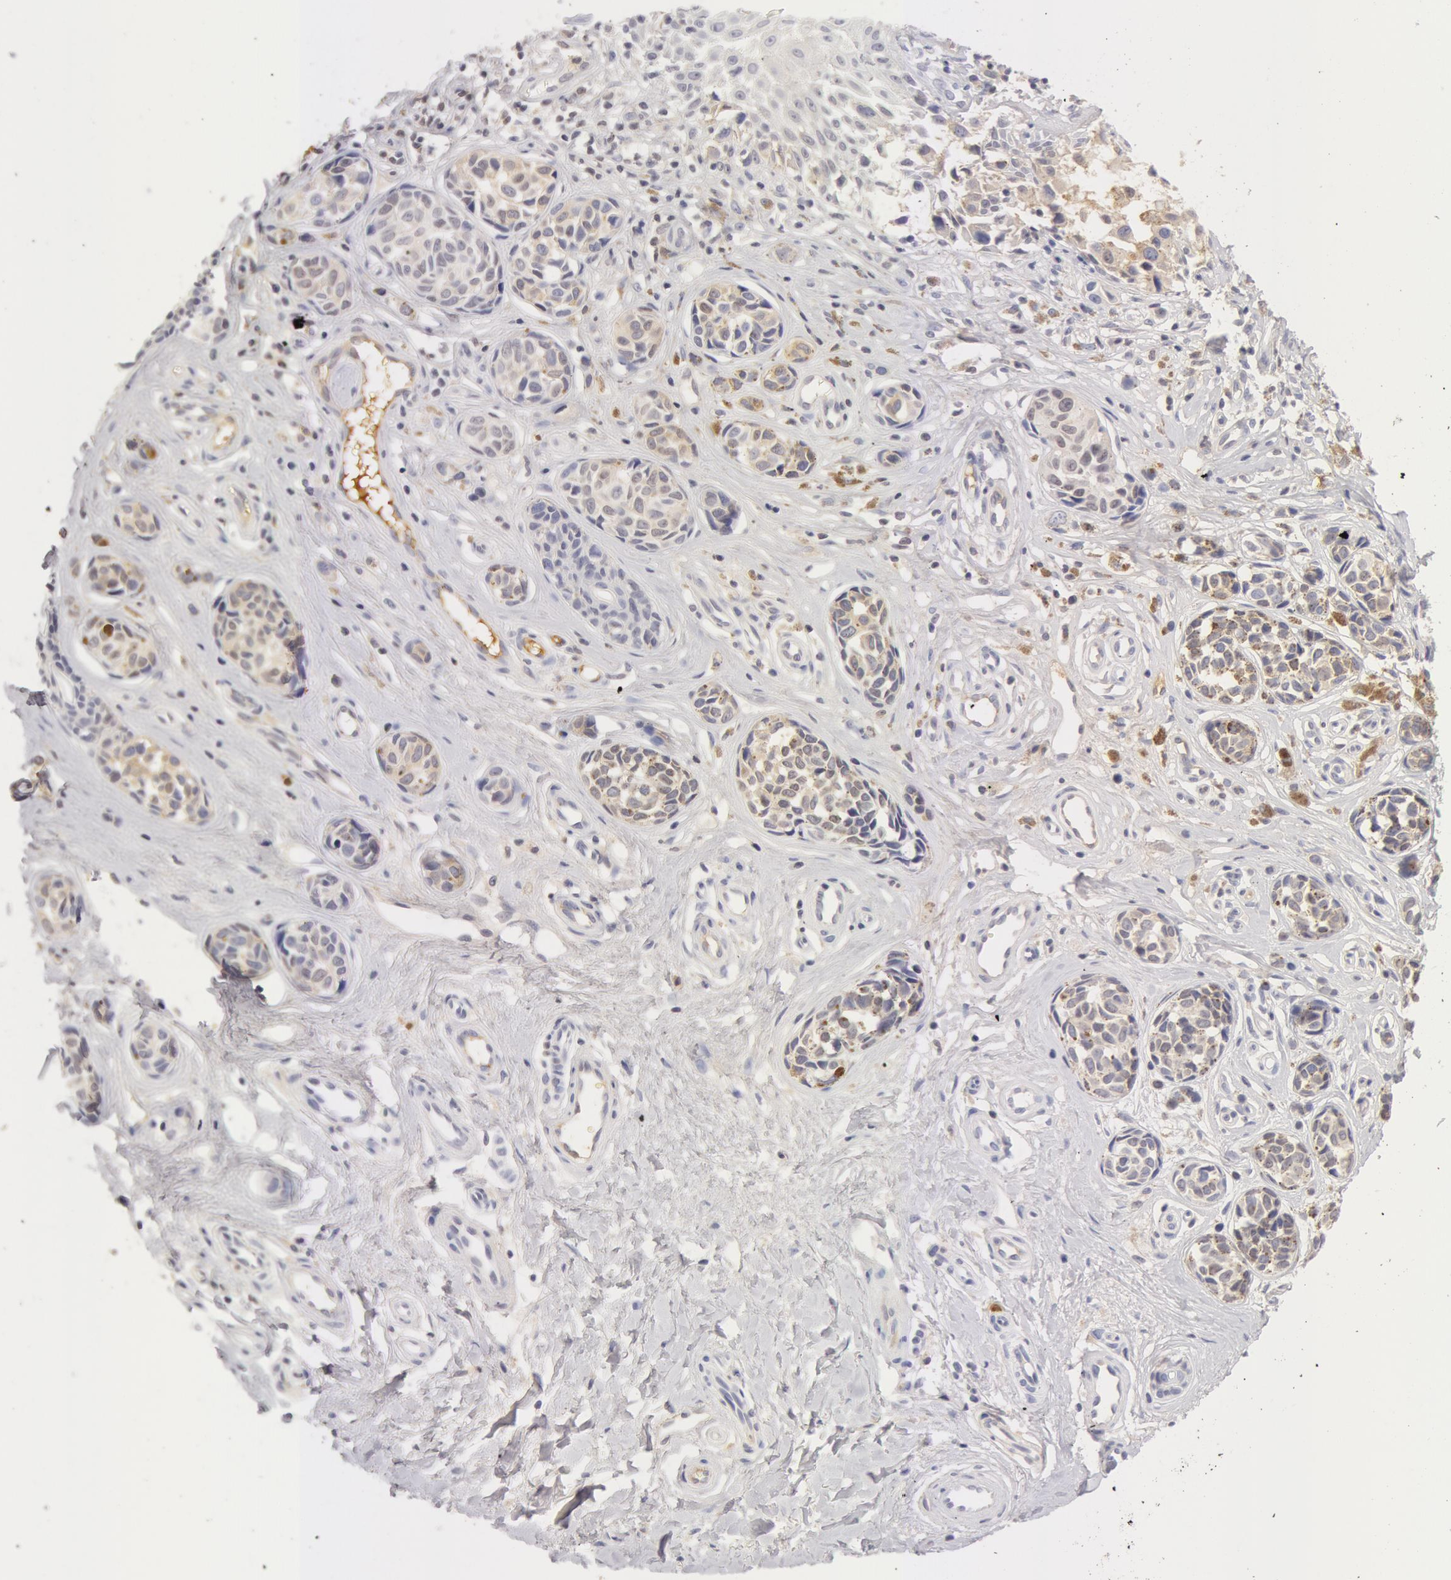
{"staining": {"intensity": "weak", "quantity": "25%-75%", "location": "cytoplasmic/membranous"}, "tissue": "melanoma", "cell_type": "Tumor cells", "image_type": "cancer", "snomed": [{"axis": "morphology", "description": "Malignant melanoma, NOS"}, {"axis": "topography", "description": "Skin"}], "caption": "IHC staining of malignant melanoma, which exhibits low levels of weak cytoplasmic/membranous positivity in about 25%-75% of tumor cells indicating weak cytoplasmic/membranous protein expression. The staining was performed using DAB (3,3'-diaminobenzidine) (brown) for protein detection and nuclei were counterstained in hematoxylin (blue).", "gene": "GC", "patient": {"sex": "male", "age": 79}}